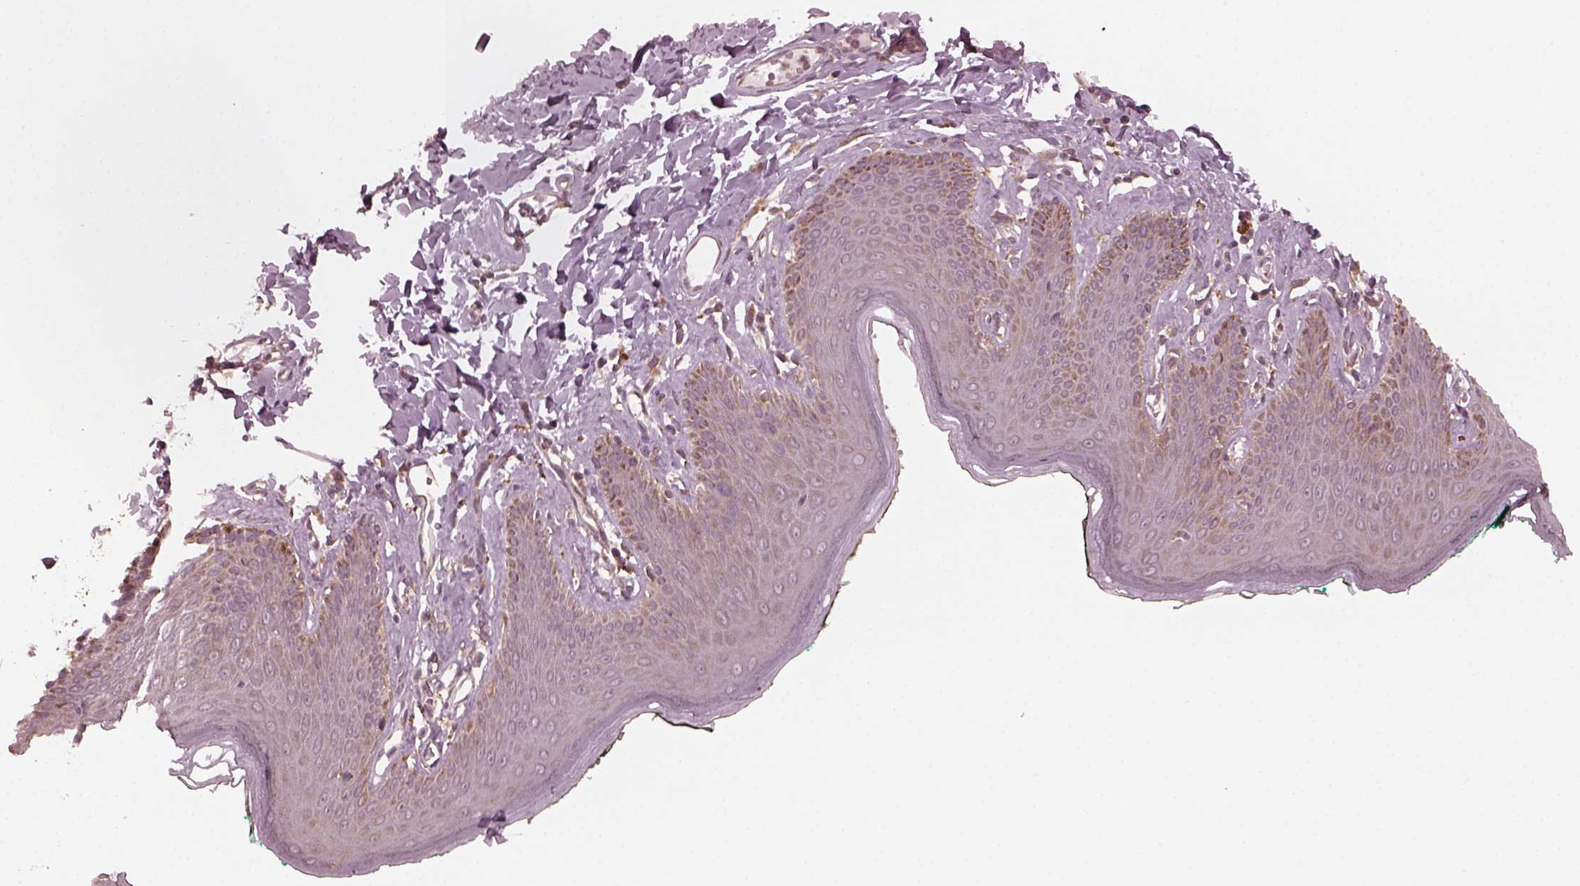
{"staining": {"intensity": "negative", "quantity": "none", "location": "none"}, "tissue": "skin", "cell_type": "Epidermal cells", "image_type": "normal", "snomed": [{"axis": "morphology", "description": "Normal tissue, NOS"}, {"axis": "topography", "description": "Vulva"}, {"axis": "topography", "description": "Peripheral nerve tissue"}], "caption": "A micrograph of skin stained for a protein displays no brown staining in epidermal cells.", "gene": "FAF2", "patient": {"sex": "female", "age": 66}}